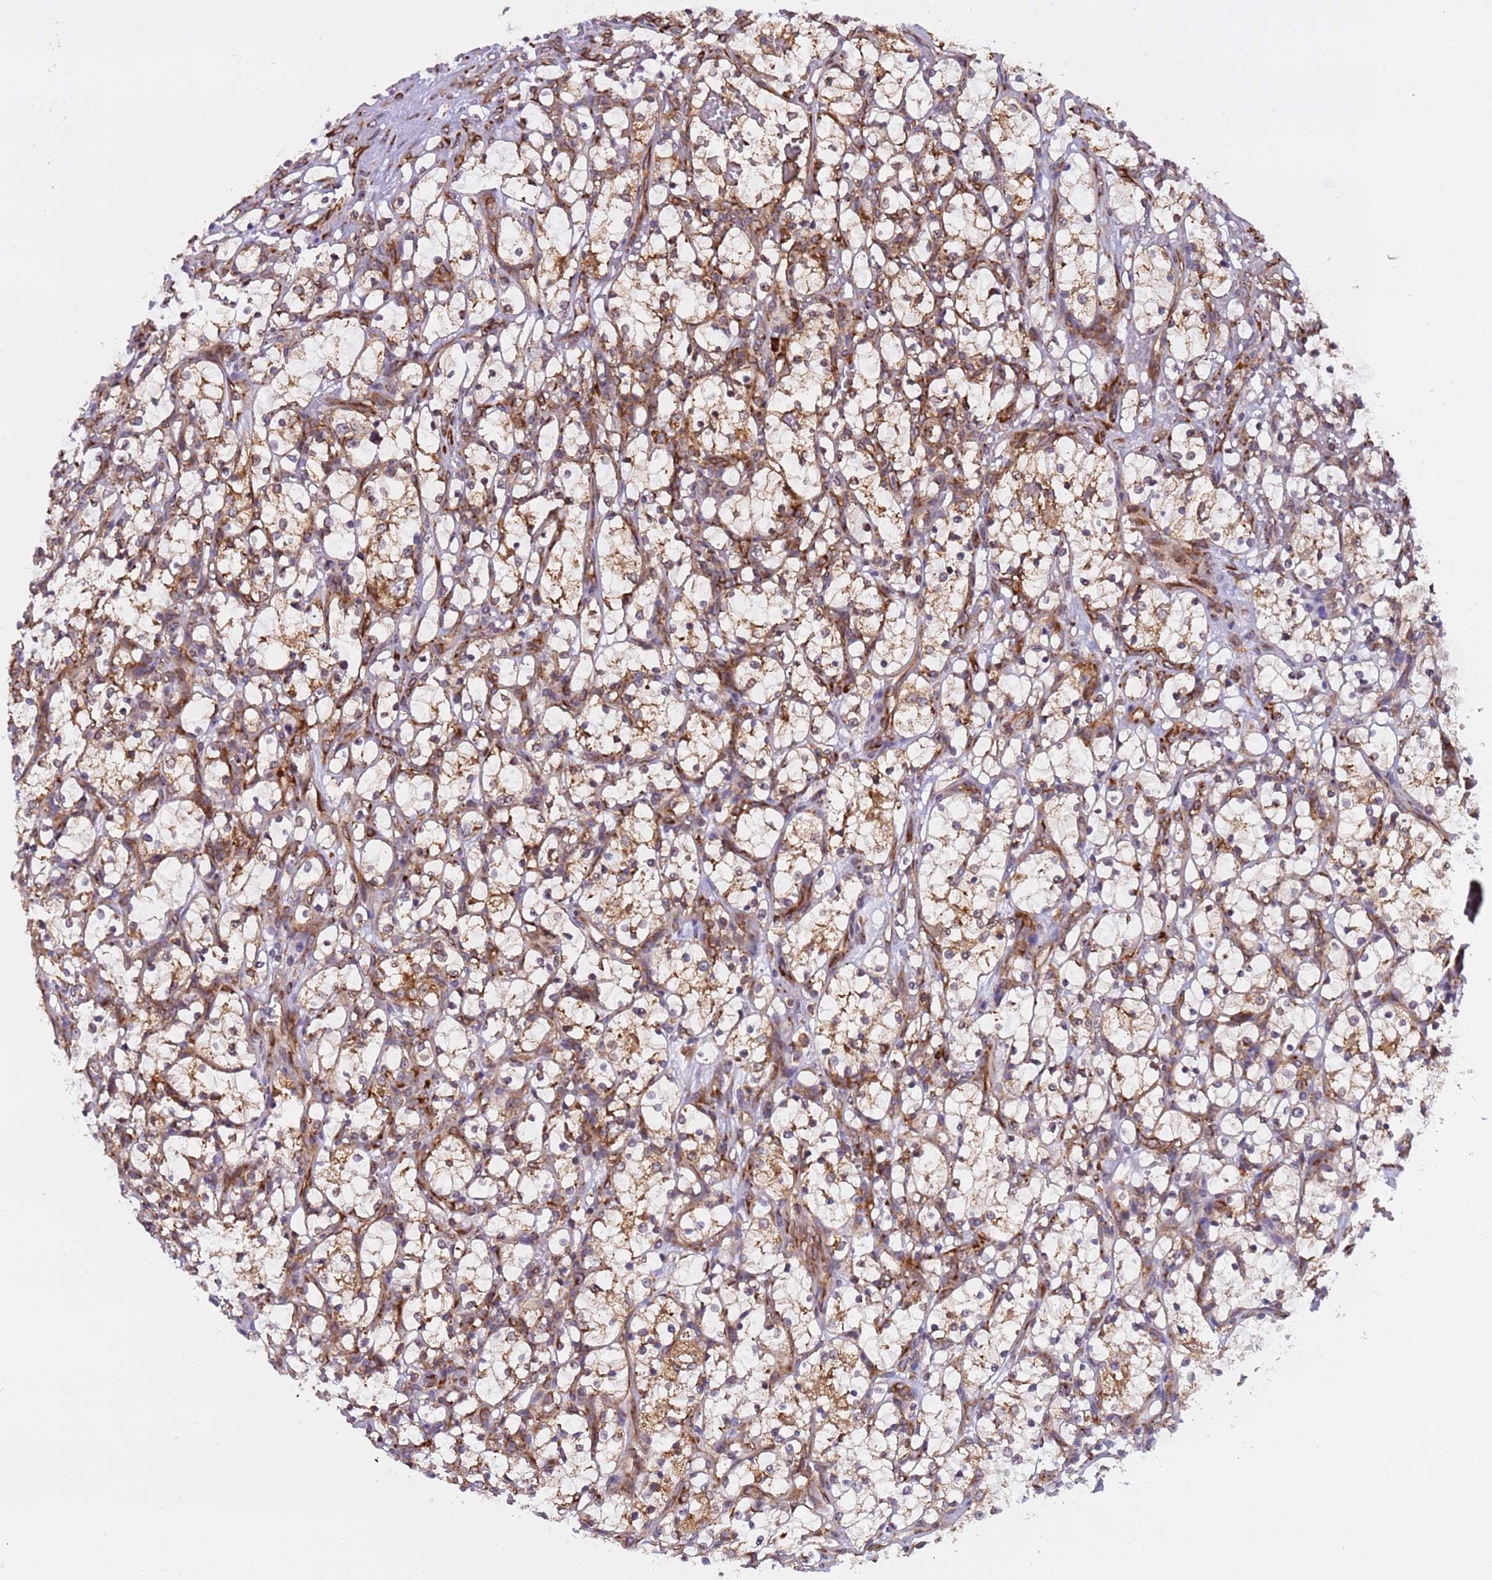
{"staining": {"intensity": "moderate", "quantity": ">75%", "location": "cytoplasmic/membranous"}, "tissue": "renal cancer", "cell_type": "Tumor cells", "image_type": "cancer", "snomed": [{"axis": "morphology", "description": "Adenocarcinoma, NOS"}, {"axis": "topography", "description": "Kidney"}], "caption": "Renal cancer (adenocarcinoma) stained with DAB immunohistochemistry (IHC) displays medium levels of moderate cytoplasmic/membranous staining in about >75% of tumor cells.", "gene": "RPL36", "patient": {"sex": "female", "age": 69}}